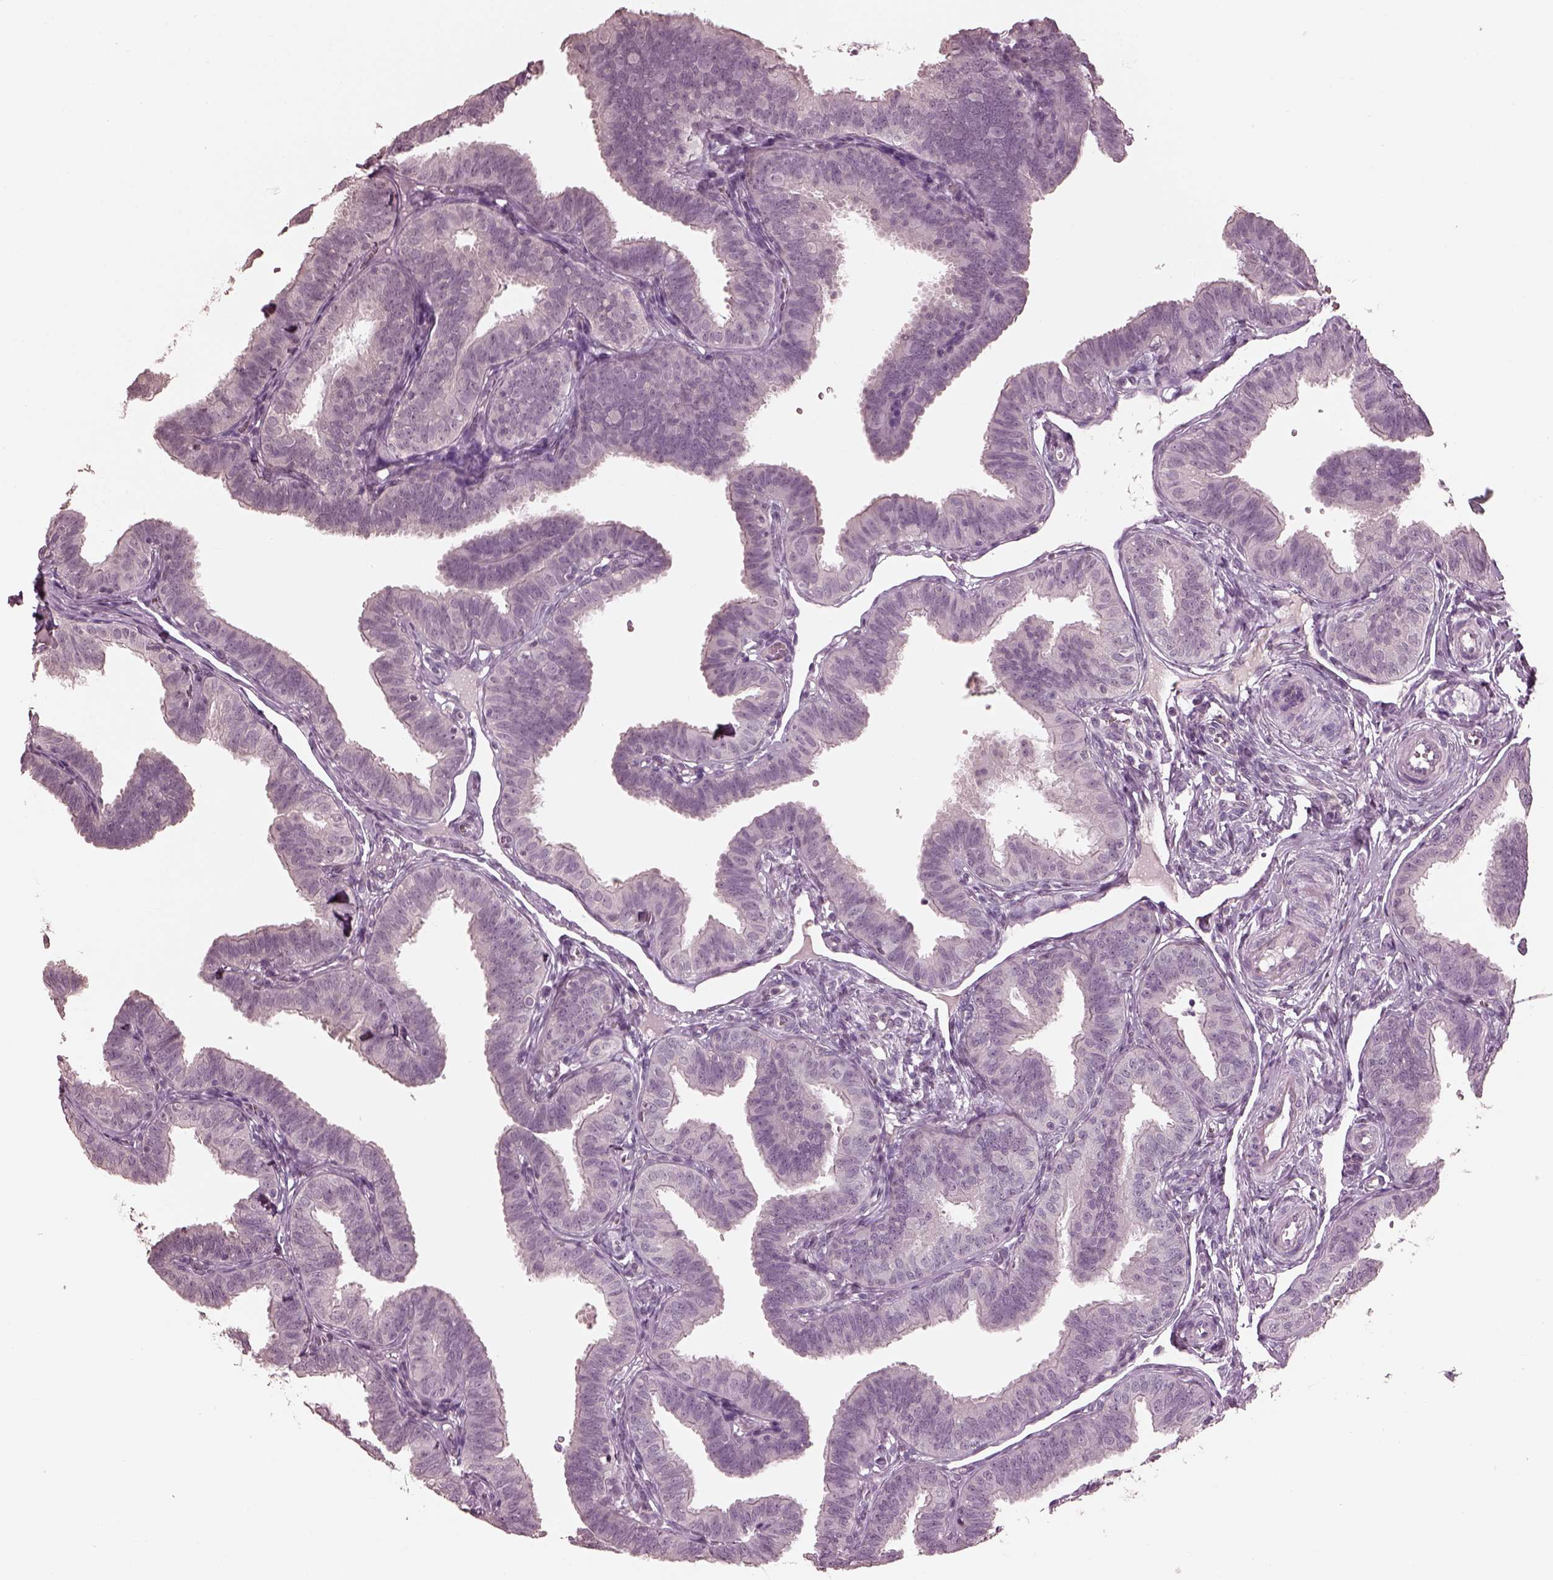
{"staining": {"intensity": "negative", "quantity": "none", "location": "none"}, "tissue": "fallopian tube", "cell_type": "Glandular cells", "image_type": "normal", "snomed": [{"axis": "morphology", "description": "Normal tissue, NOS"}, {"axis": "topography", "description": "Fallopian tube"}], "caption": "Glandular cells show no significant protein expression in normal fallopian tube. (Stains: DAB IHC with hematoxylin counter stain, Microscopy: brightfield microscopy at high magnification).", "gene": "TSKS", "patient": {"sex": "female", "age": 25}}